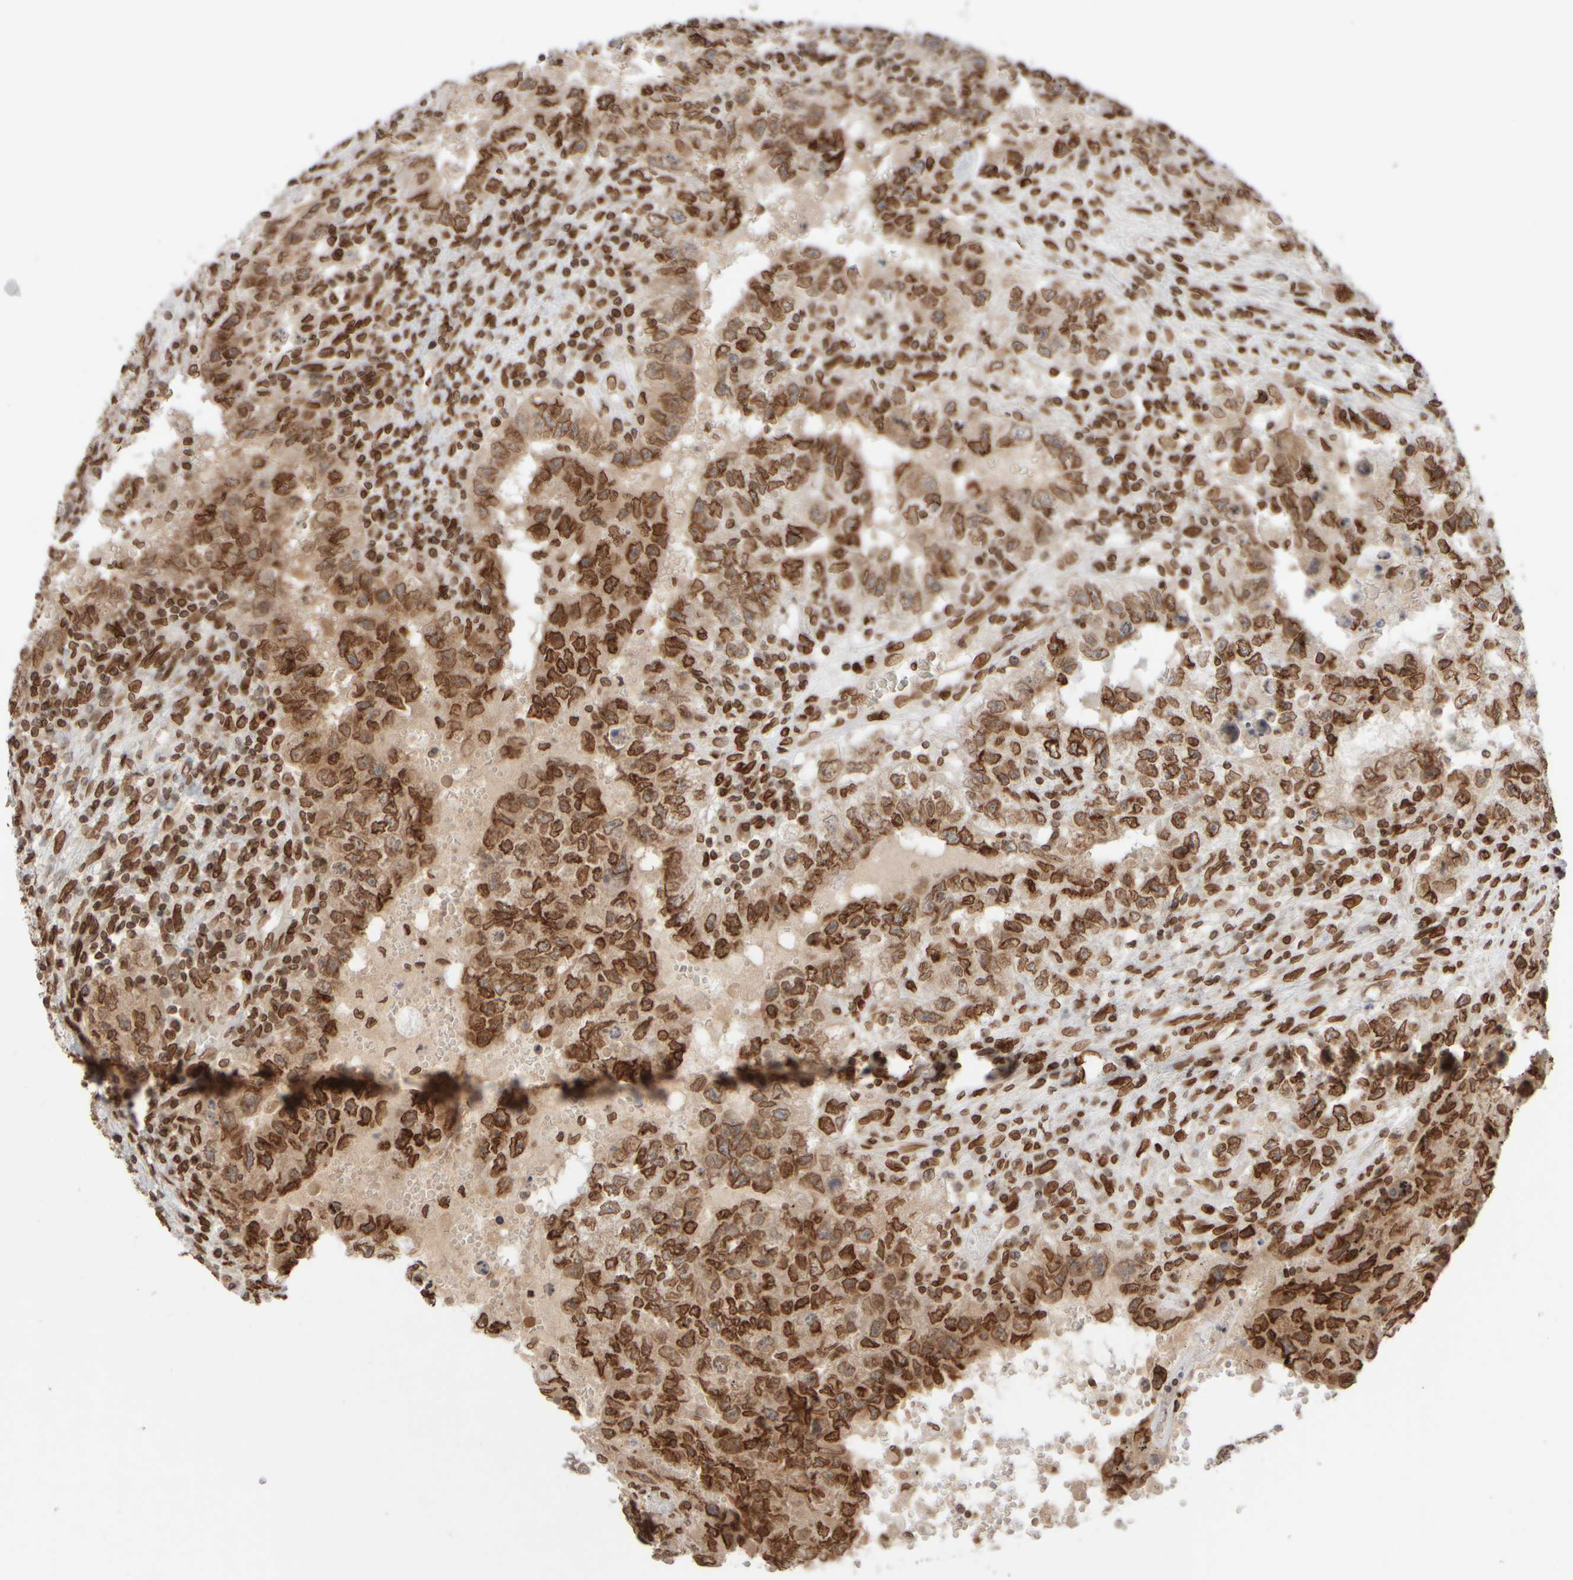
{"staining": {"intensity": "strong", "quantity": ">75%", "location": "cytoplasmic/membranous,nuclear"}, "tissue": "testis cancer", "cell_type": "Tumor cells", "image_type": "cancer", "snomed": [{"axis": "morphology", "description": "Carcinoma, Embryonal, NOS"}, {"axis": "topography", "description": "Testis"}], "caption": "IHC micrograph of testis cancer (embryonal carcinoma) stained for a protein (brown), which demonstrates high levels of strong cytoplasmic/membranous and nuclear staining in about >75% of tumor cells.", "gene": "ZC3HC1", "patient": {"sex": "male", "age": 26}}